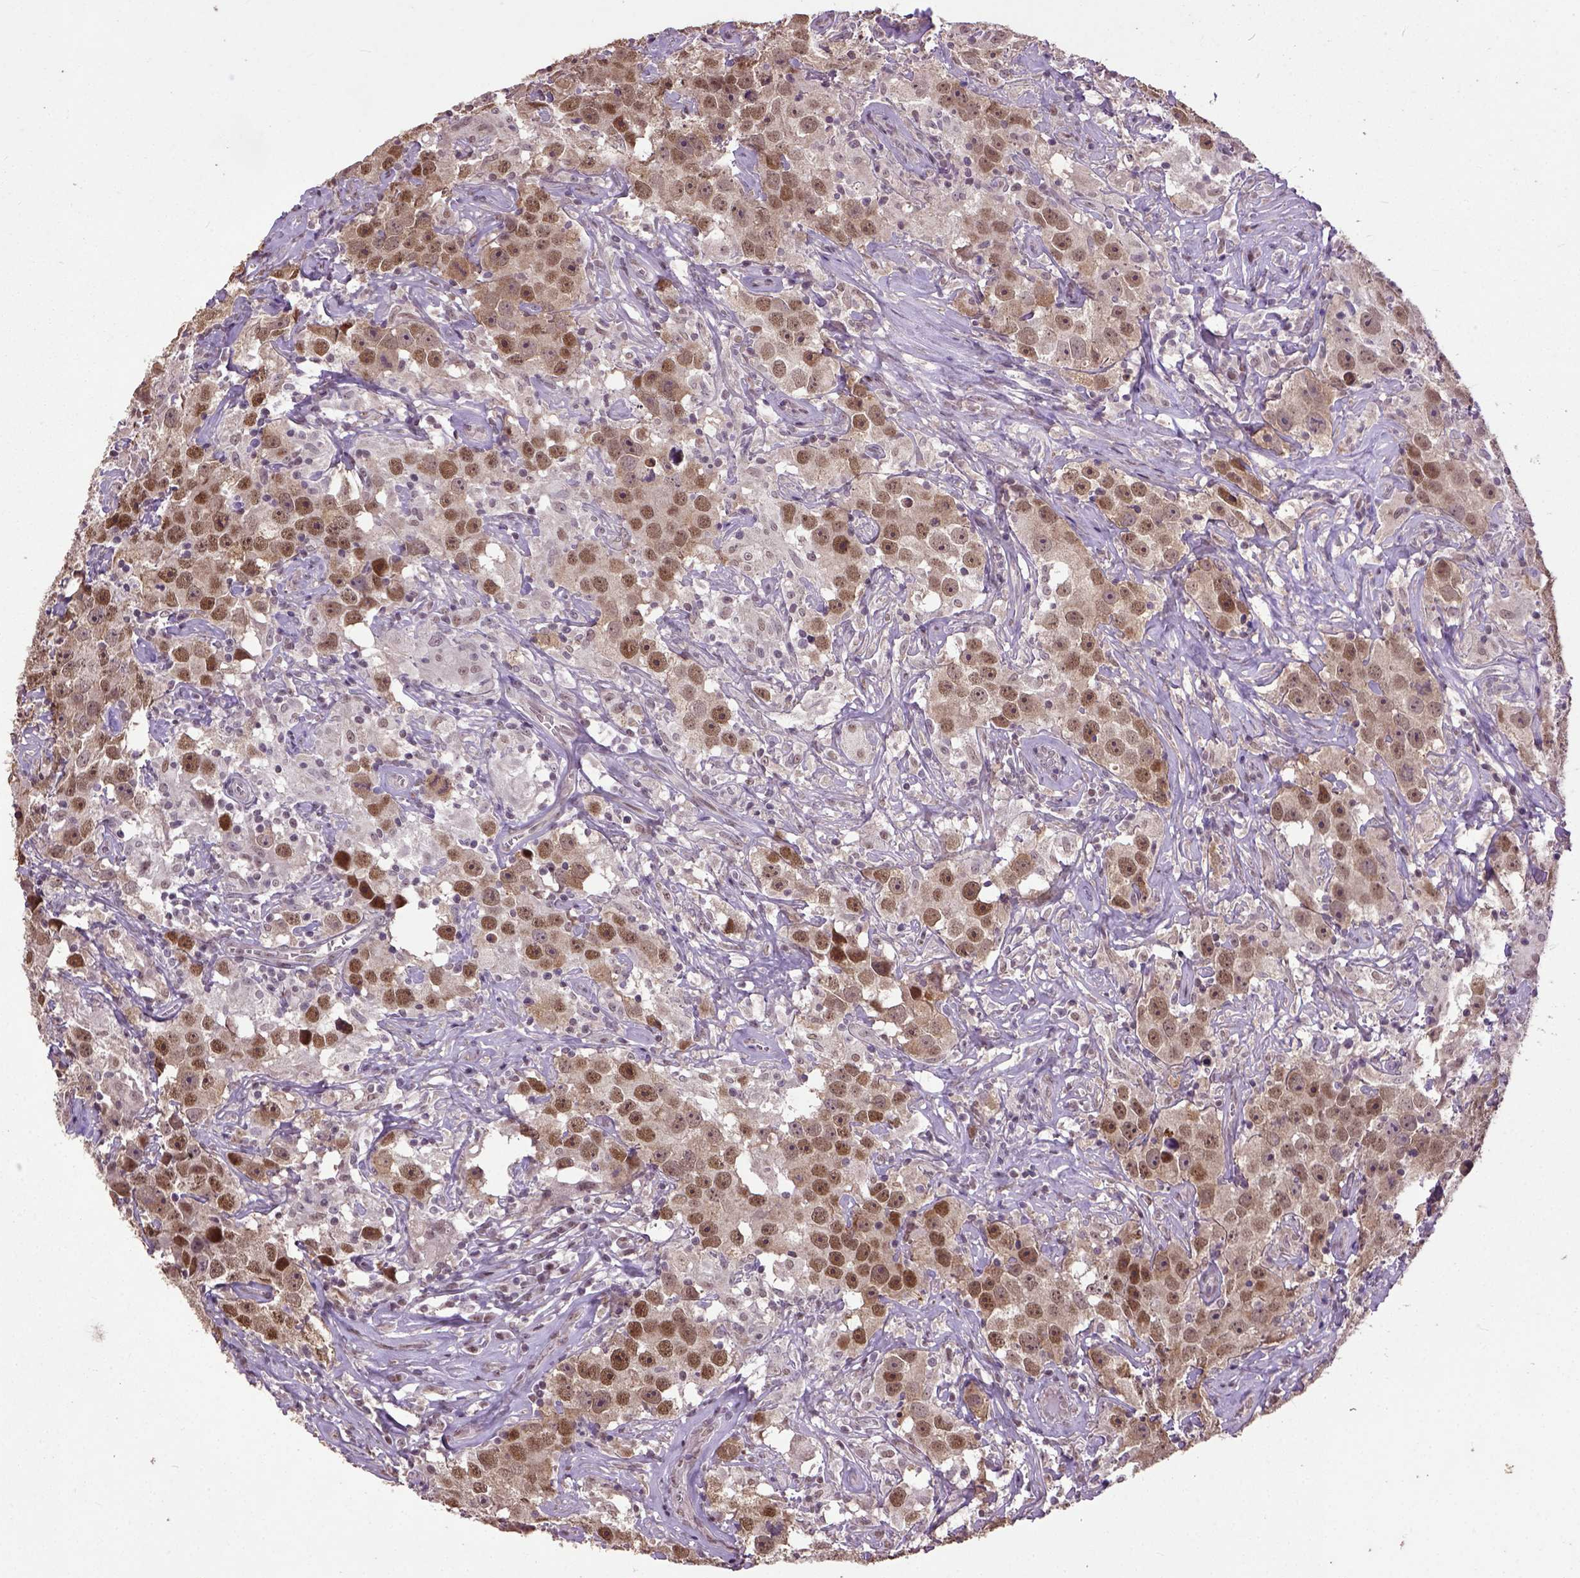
{"staining": {"intensity": "moderate", "quantity": ">75%", "location": "cytoplasmic/membranous,nuclear"}, "tissue": "testis cancer", "cell_type": "Tumor cells", "image_type": "cancer", "snomed": [{"axis": "morphology", "description": "Seminoma, NOS"}, {"axis": "topography", "description": "Testis"}], "caption": "Protein staining reveals moderate cytoplasmic/membranous and nuclear expression in about >75% of tumor cells in seminoma (testis).", "gene": "UBA3", "patient": {"sex": "male", "age": 49}}